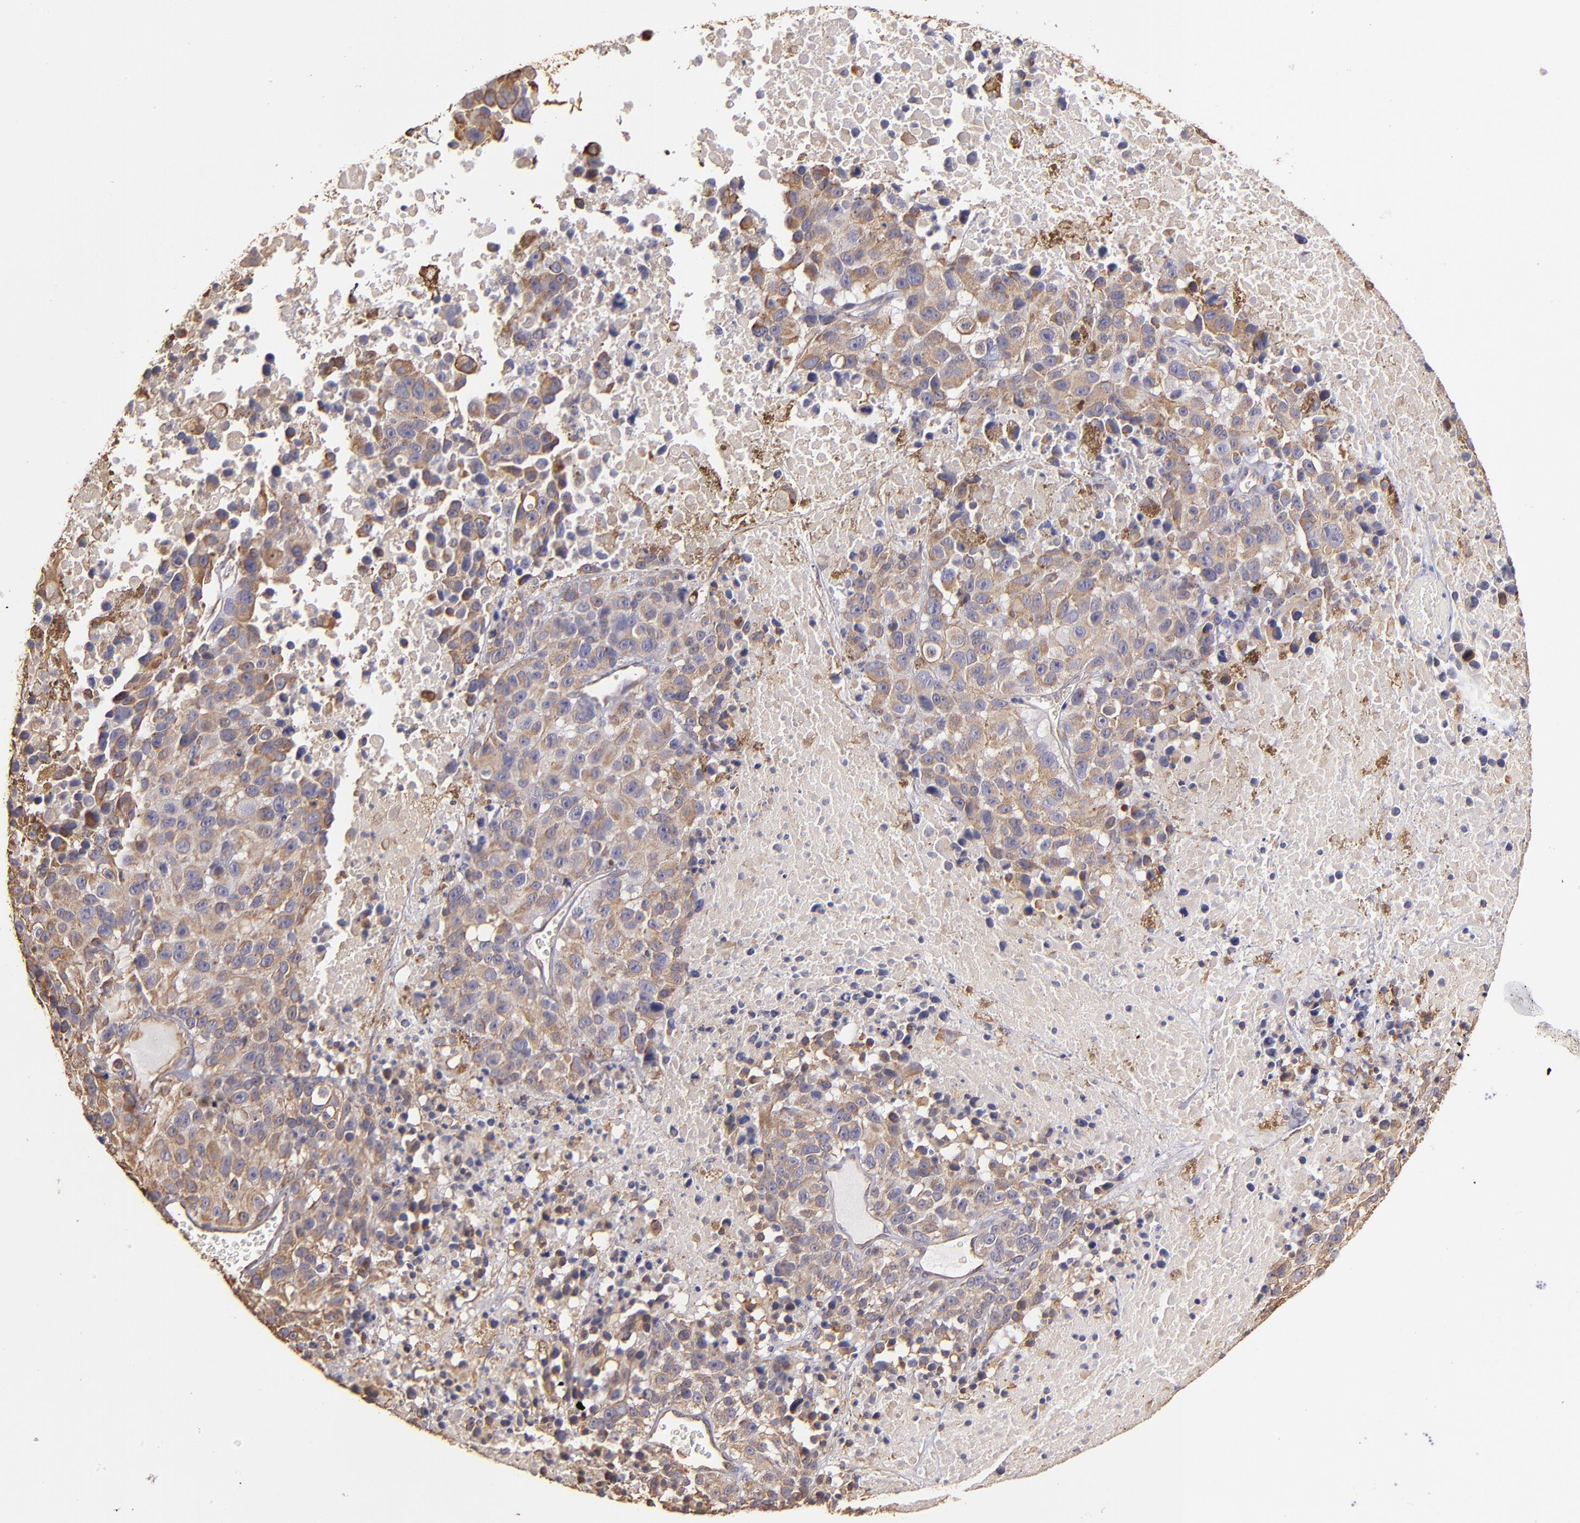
{"staining": {"intensity": "weak", "quantity": ">75%", "location": "cytoplasmic/membranous"}, "tissue": "melanoma", "cell_type": "Tumor cells", "image_type": "cancer", "snomed": [{"axis": "morphology", "description": "Malignant melanoma, Metastatic site"}, {"axis": "topography", "description": "Cerebral cortex"}], "caption": "IHC (DAB (3,3'-diaminobenzidine)) staining of malignant melanoma (metastatic site) shows weak cytoplasmic/membranous protein positivity in approximately >75% of tumor cells. (DAB (3,3'-diaminobenzidine) IHC with brightfield microscopy, high magnification).", "gene": "ABCC1", "patient": {"sex": "female", "age": 52}}